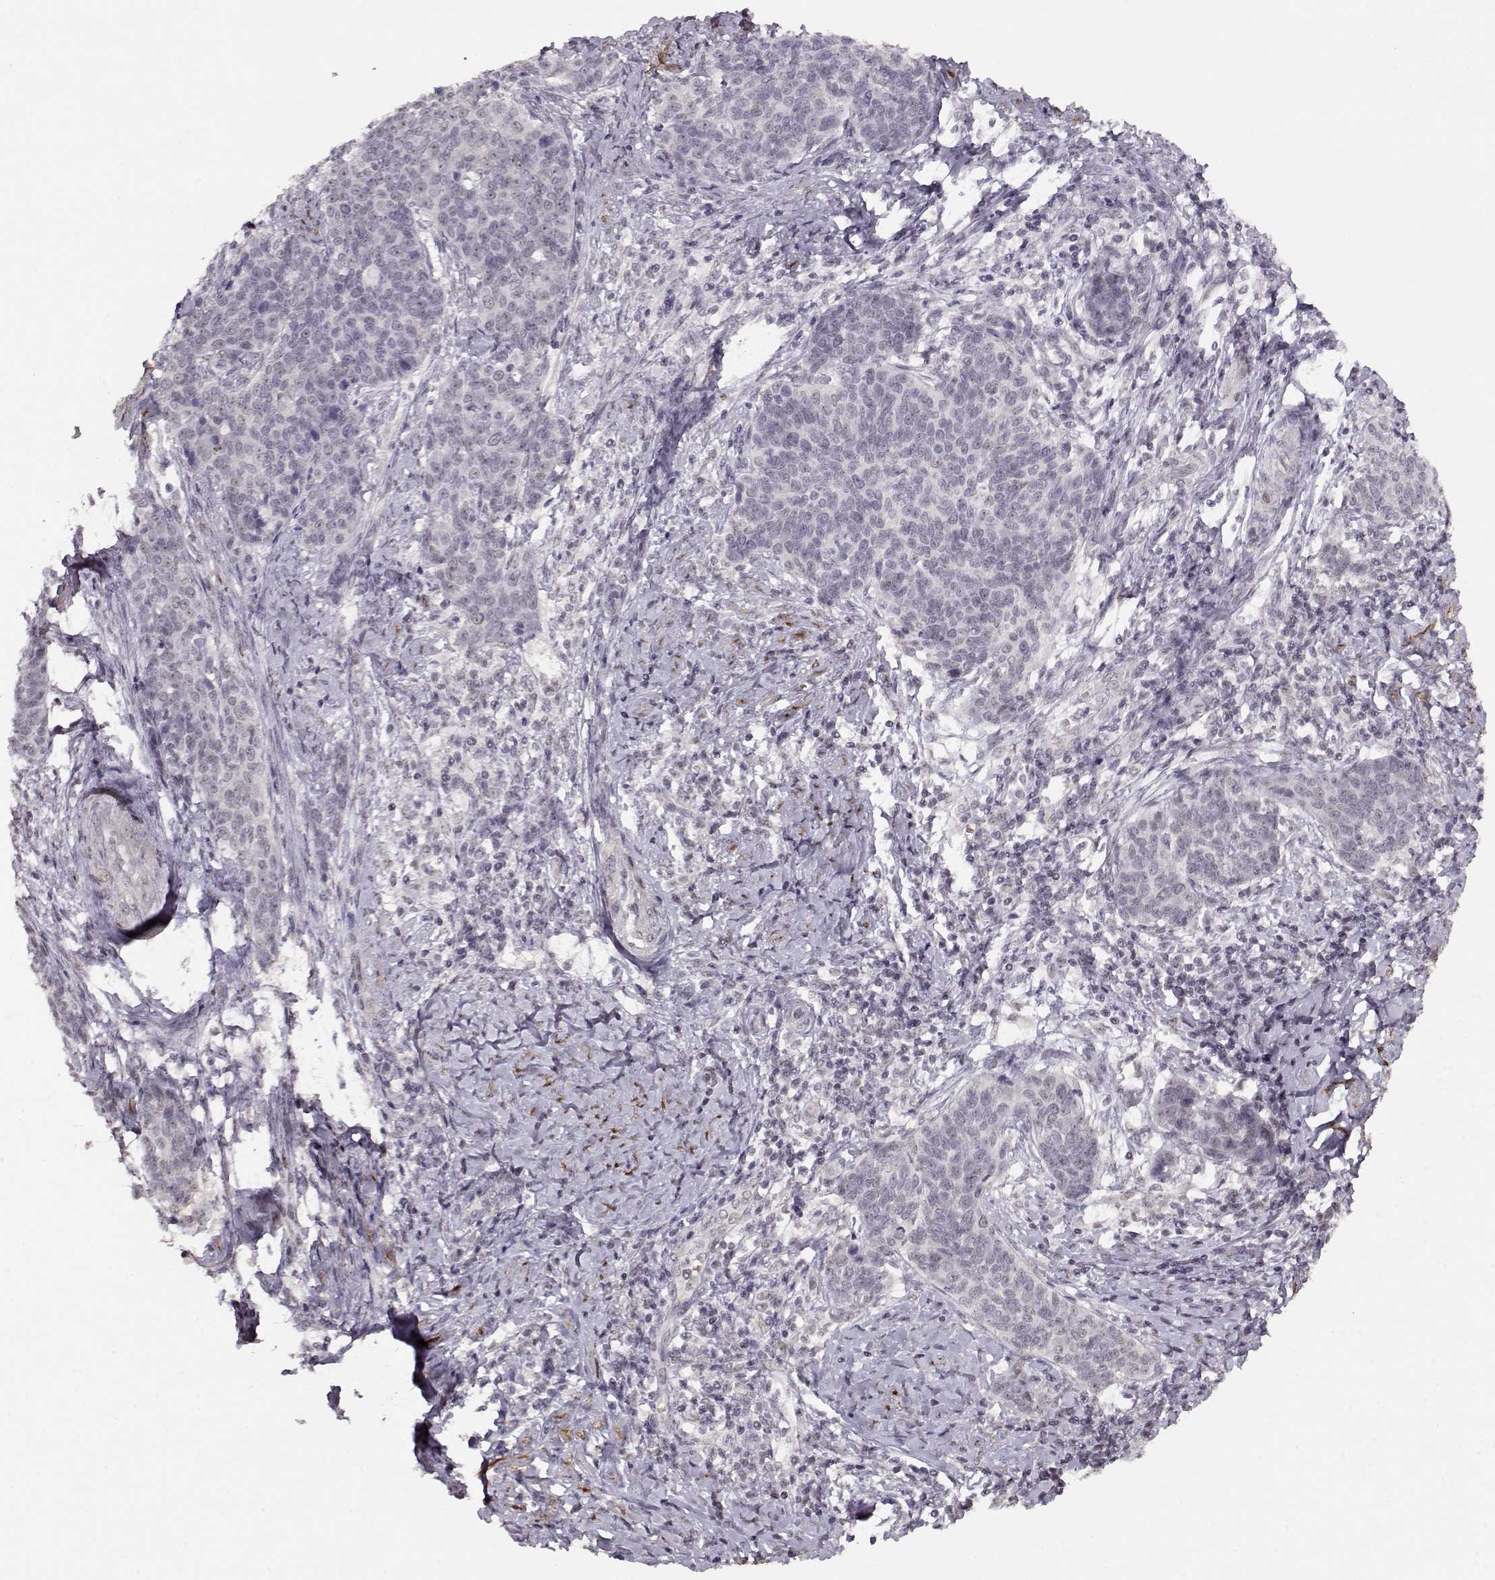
{"staining": {"intensity": "negative", "quantity": "none", "location": "none"}, "tissue": "cervical cancer", "cell_type": "Tumor cells", "image_type": "cancer", "snomed": [{"axis": "morphology", "description": "Squamous cell carcinoma, NOS"}, {"axis": "topography", "description": "Cervix"}], "caption": "Tumor cells are negative for brown protein staining in cervical cancer.", "gene": "PCP4", "patient": {"sex": "female", "age": 39}}